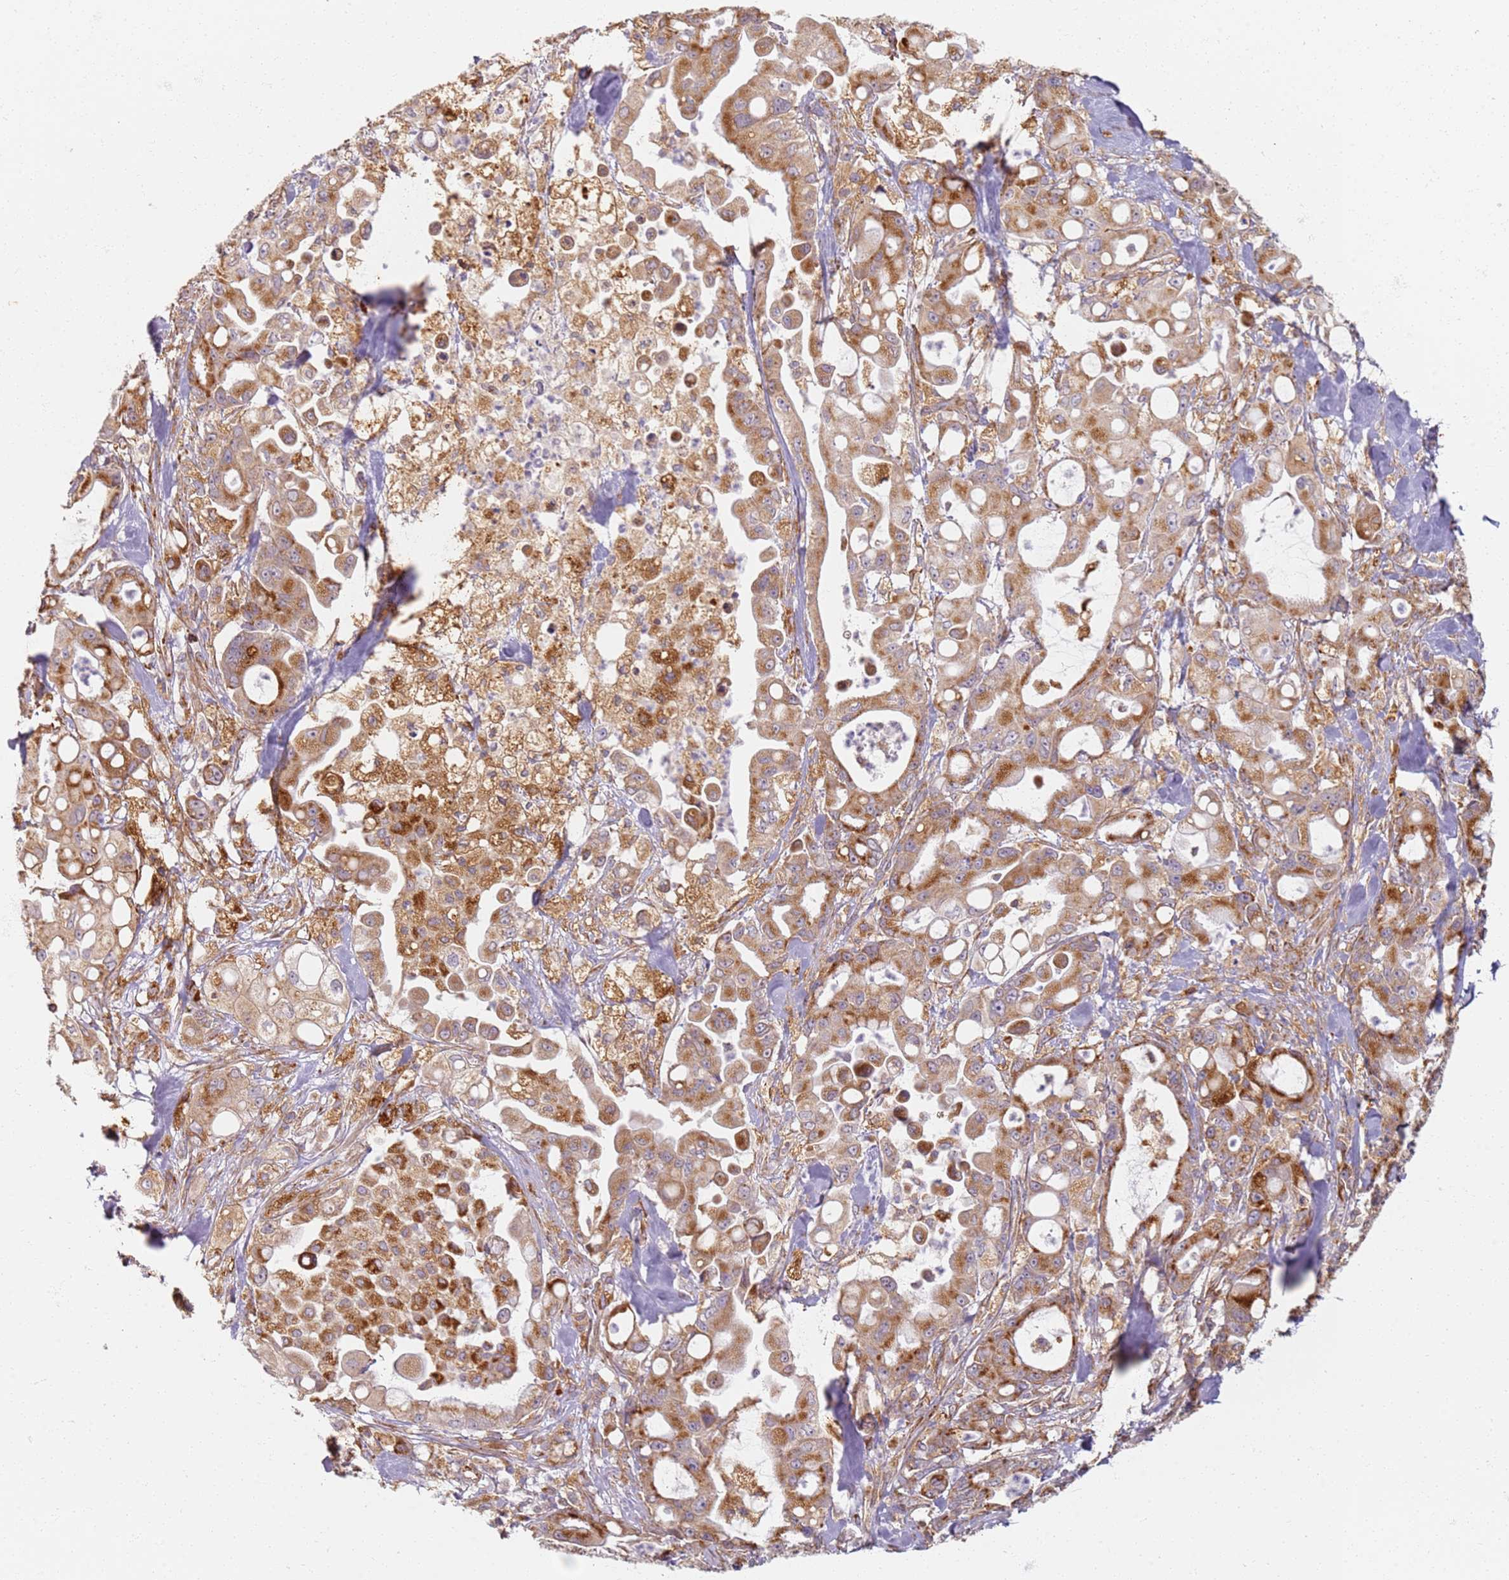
{"staining": {"intensity": "moderate", "quantity": ">75%", "location": "cytoplasmic/membranous"}, "tissue": "pancreatic cancer", "cell_type": "Tumor cells", "image_type": "cancer", "snomed": [{"axis": "morphology", "description": "Adenocarcinoma, NOS"}, {"axis": "topography", "description": "Pancreas"}], "caption": "Pancreatic adenocarcinoma was stained to show a protein in brown. There is medium levels of moderate cytoplasmic/membranous positivity in approximately >75% of tumor cells. (DAB IHC, brown staining for protein, blue staining for nuclei).", "gene": "PROKR2", "patient": {"sex": "male", "age": 68}}